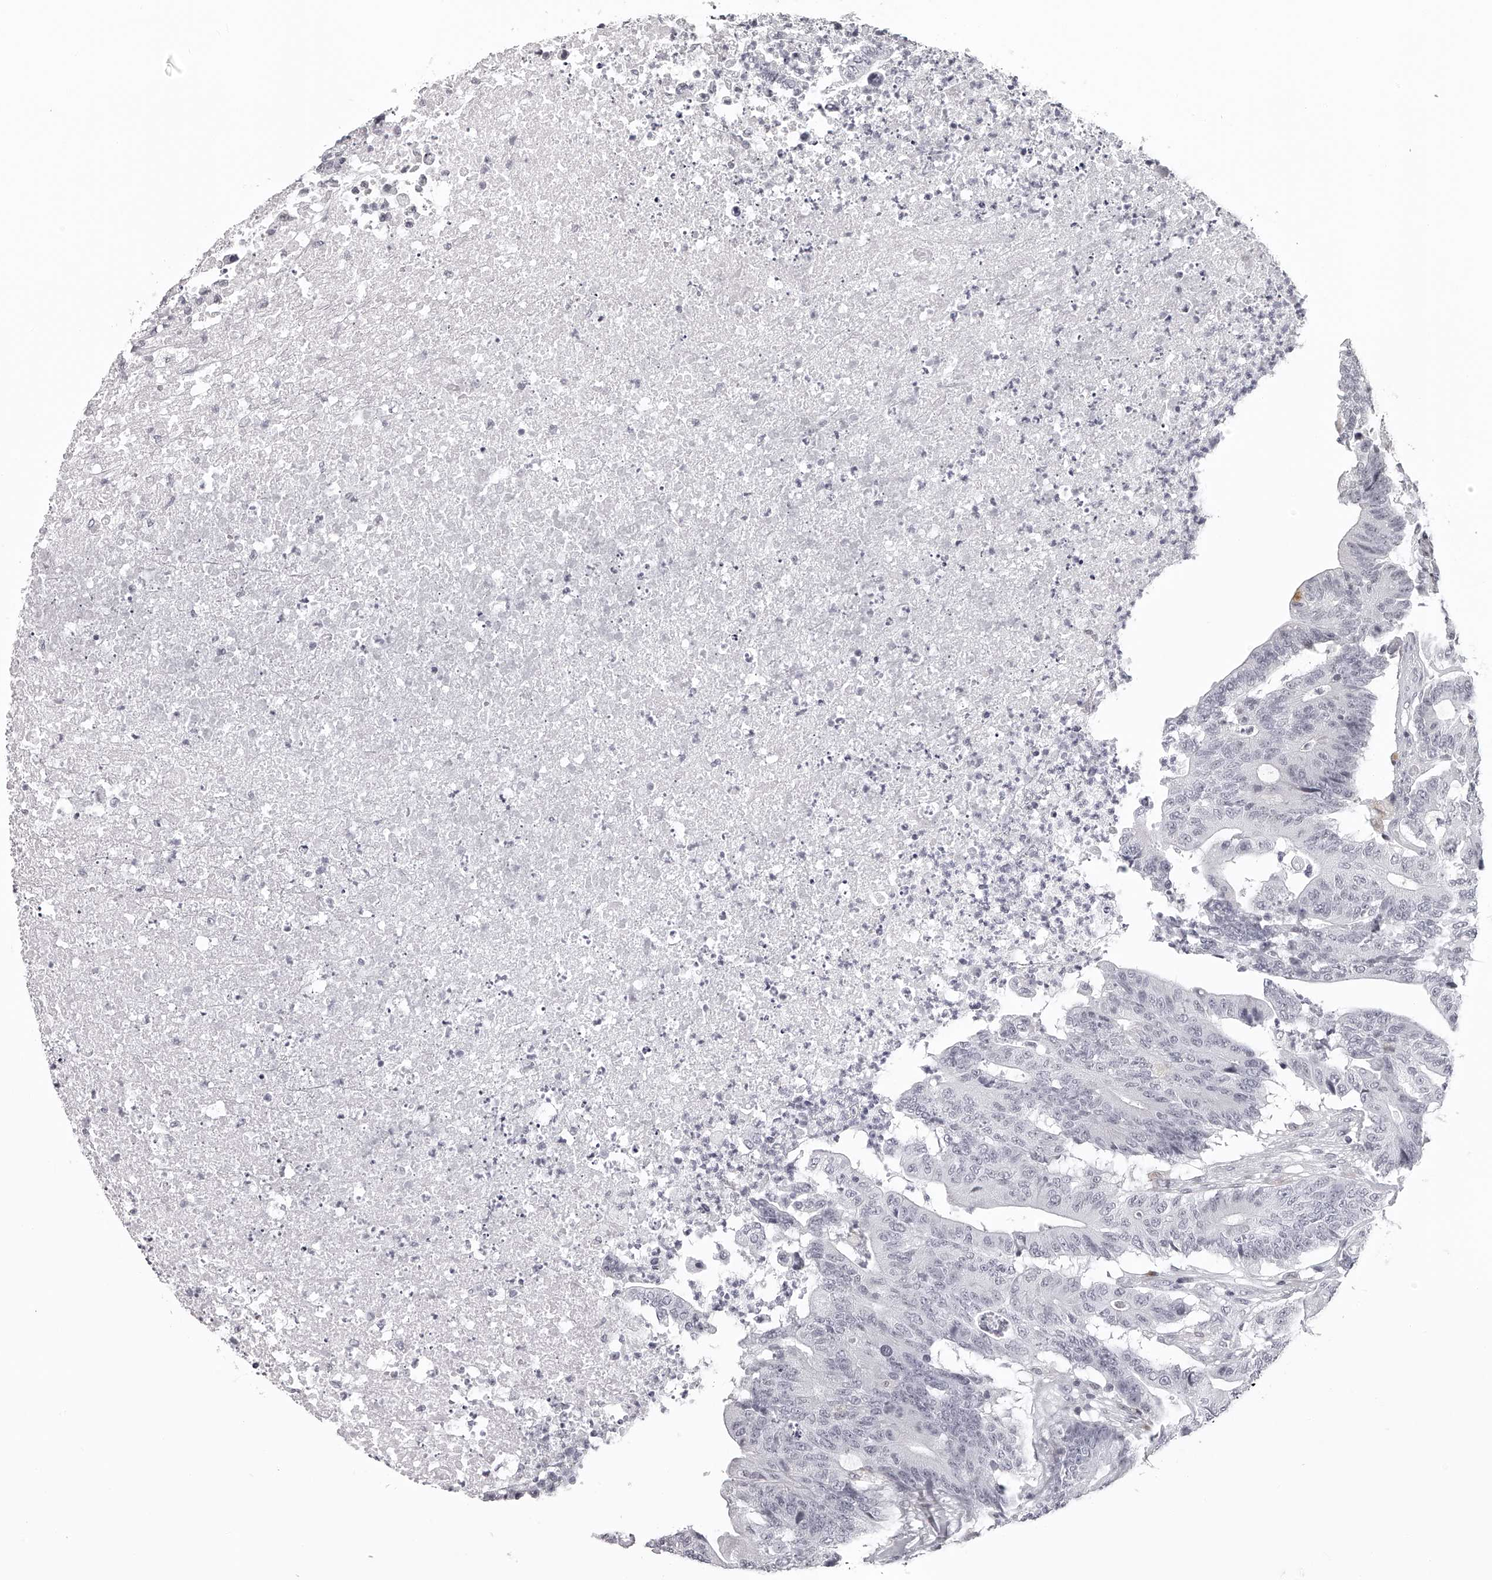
{"staining": {"intensity": "negative", "quantity": "none", "location": "none"}, "tissue": "colorectal cancer", "cell_type": "Tumor cells", "image_type": "cancer", "snomed": [{"axis": "morphology", "description": "Adenocarcinoma, NOS"}, {"axis": "topography", "description": "Colon"}], "caption": "A photomicrograph of colorectal cancer stained for a protein displays no brown staining in tumor cells.", "gene": "RNF220", "patient": {"sex": "female", "age": 84}}